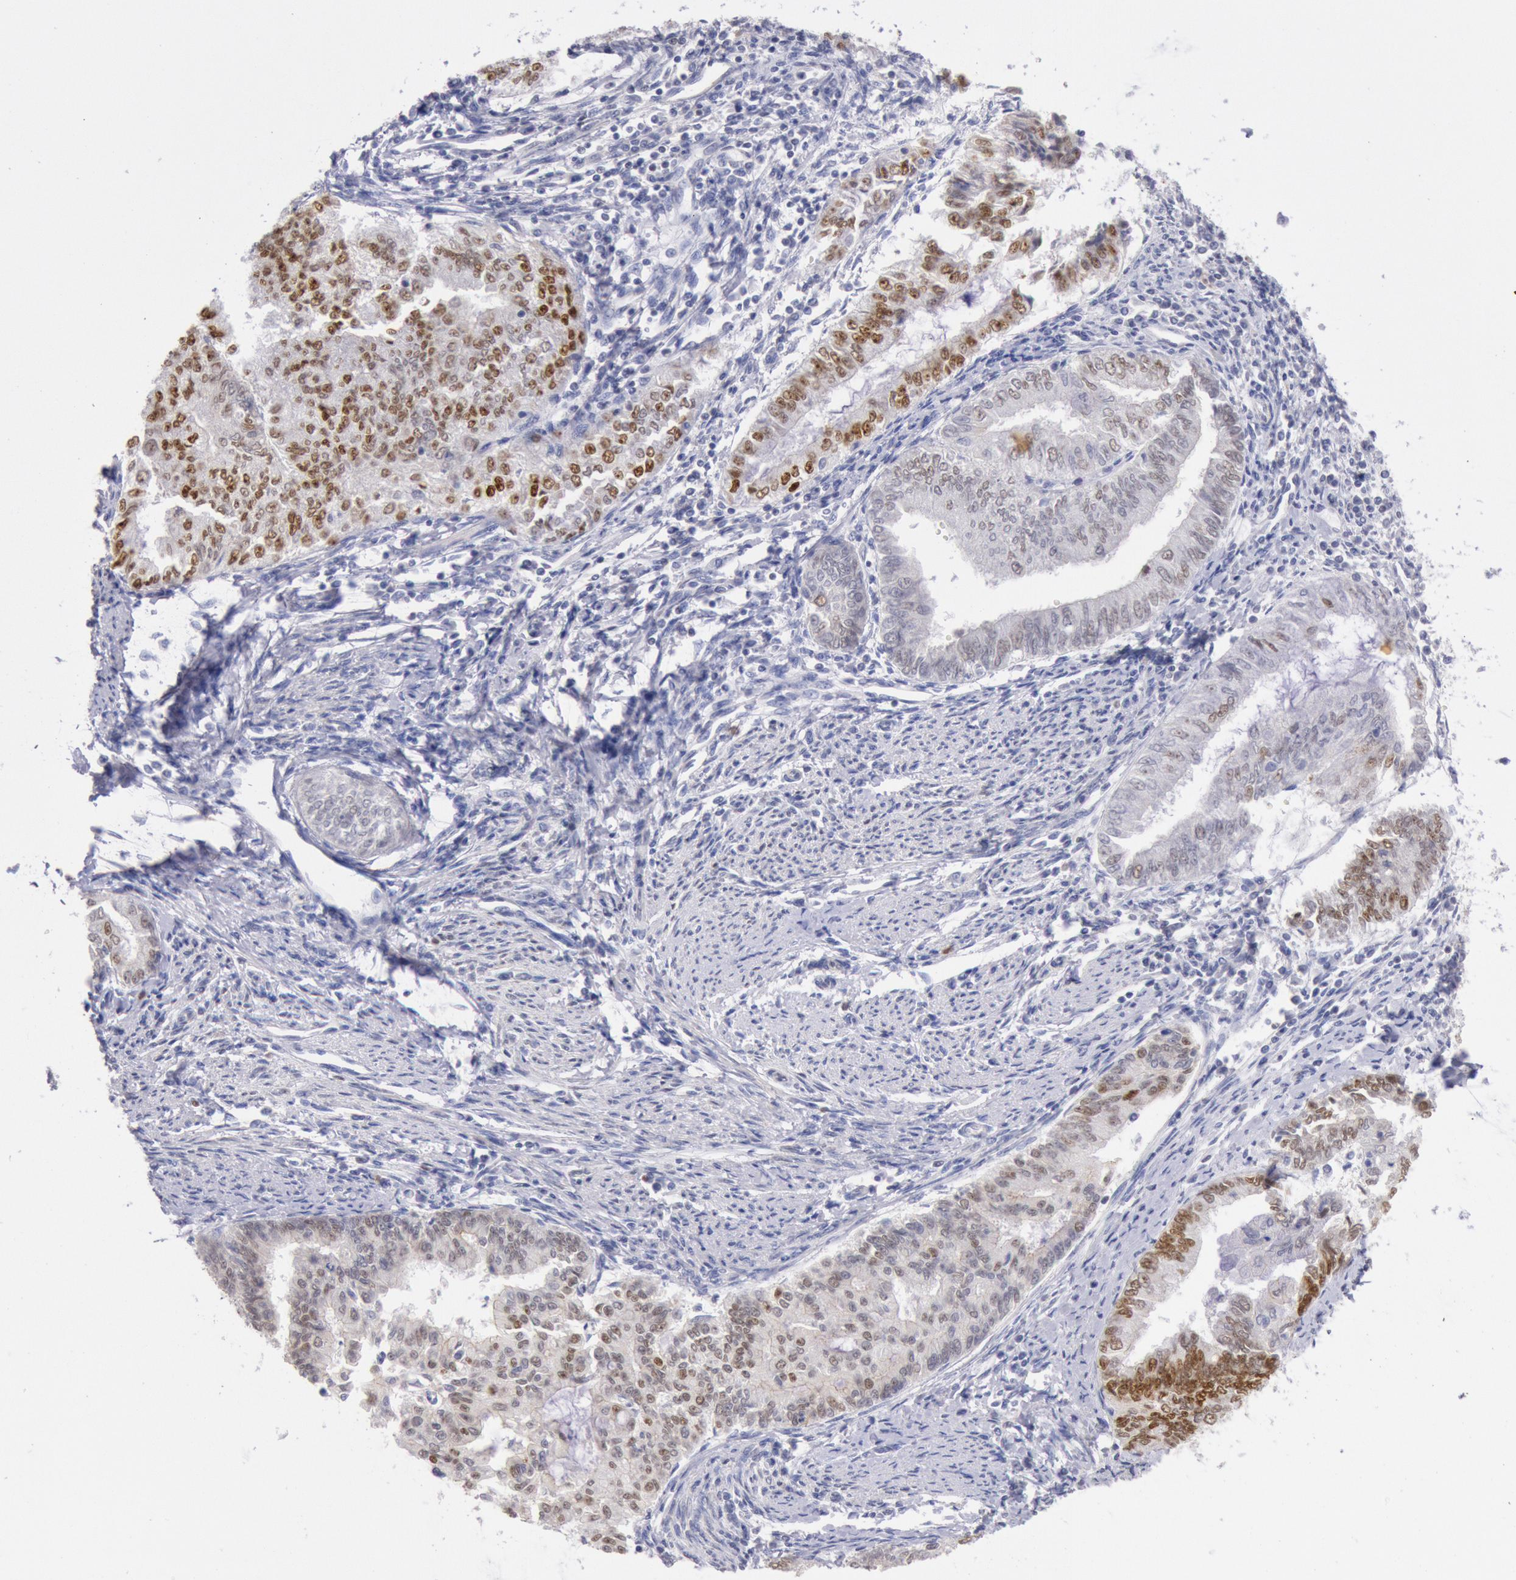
{"staining": {"intensity": "strong", "quantity": "<25%", "location": "nuclear"}, "tissue": "endometrial cancer", "cell_type": "Tumor cells", "image_type": "cancer", "snomed": [{"axis": "morphology", "description": "Adenocarcinoma, NOS"}, {"axis": "topography", "description": "Endometrium"}], "caption": "An image of endometrial adenocarcinoma stained for a protein reveals strong nuclear brown staining in tumor cells.", "gene": "RPS6KA5", "patient": {"sex": "female", "age": 66}}